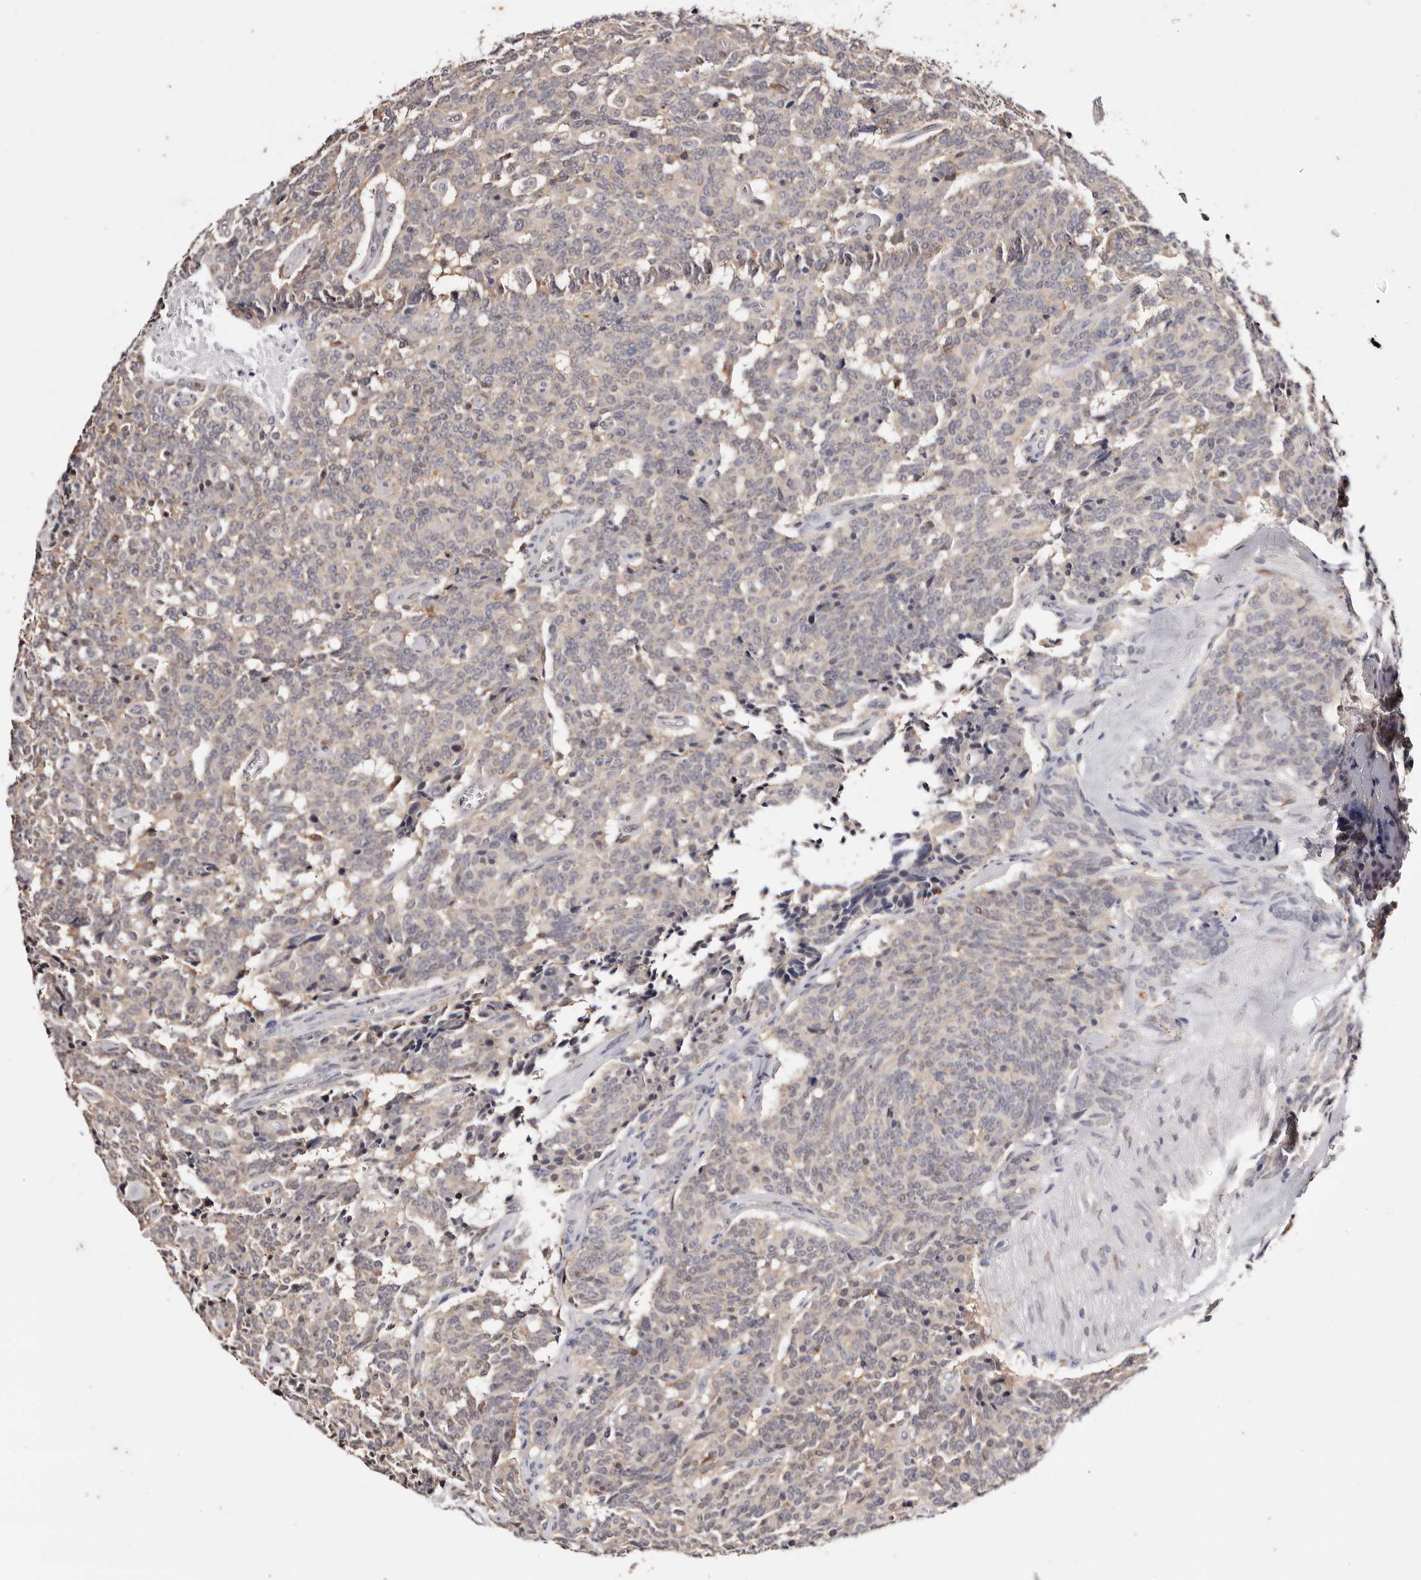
{"staining": {"intensity": "negative", "quantity": "none", "location": "none"}, "tissue": "carcinoid", "cell_type": "Tumor cells", "image_type": "cancer", "snomed": [{"axis": "morphology", "description": "Carcinoid, malignant, NOS"}, {"axis": "topography", "description": "Lung"}], "caption": "There is no significant positivity in tumor cells of carcinoid.", "gene": "TYW3", "patient": {"sex": "female", "age": 46}}